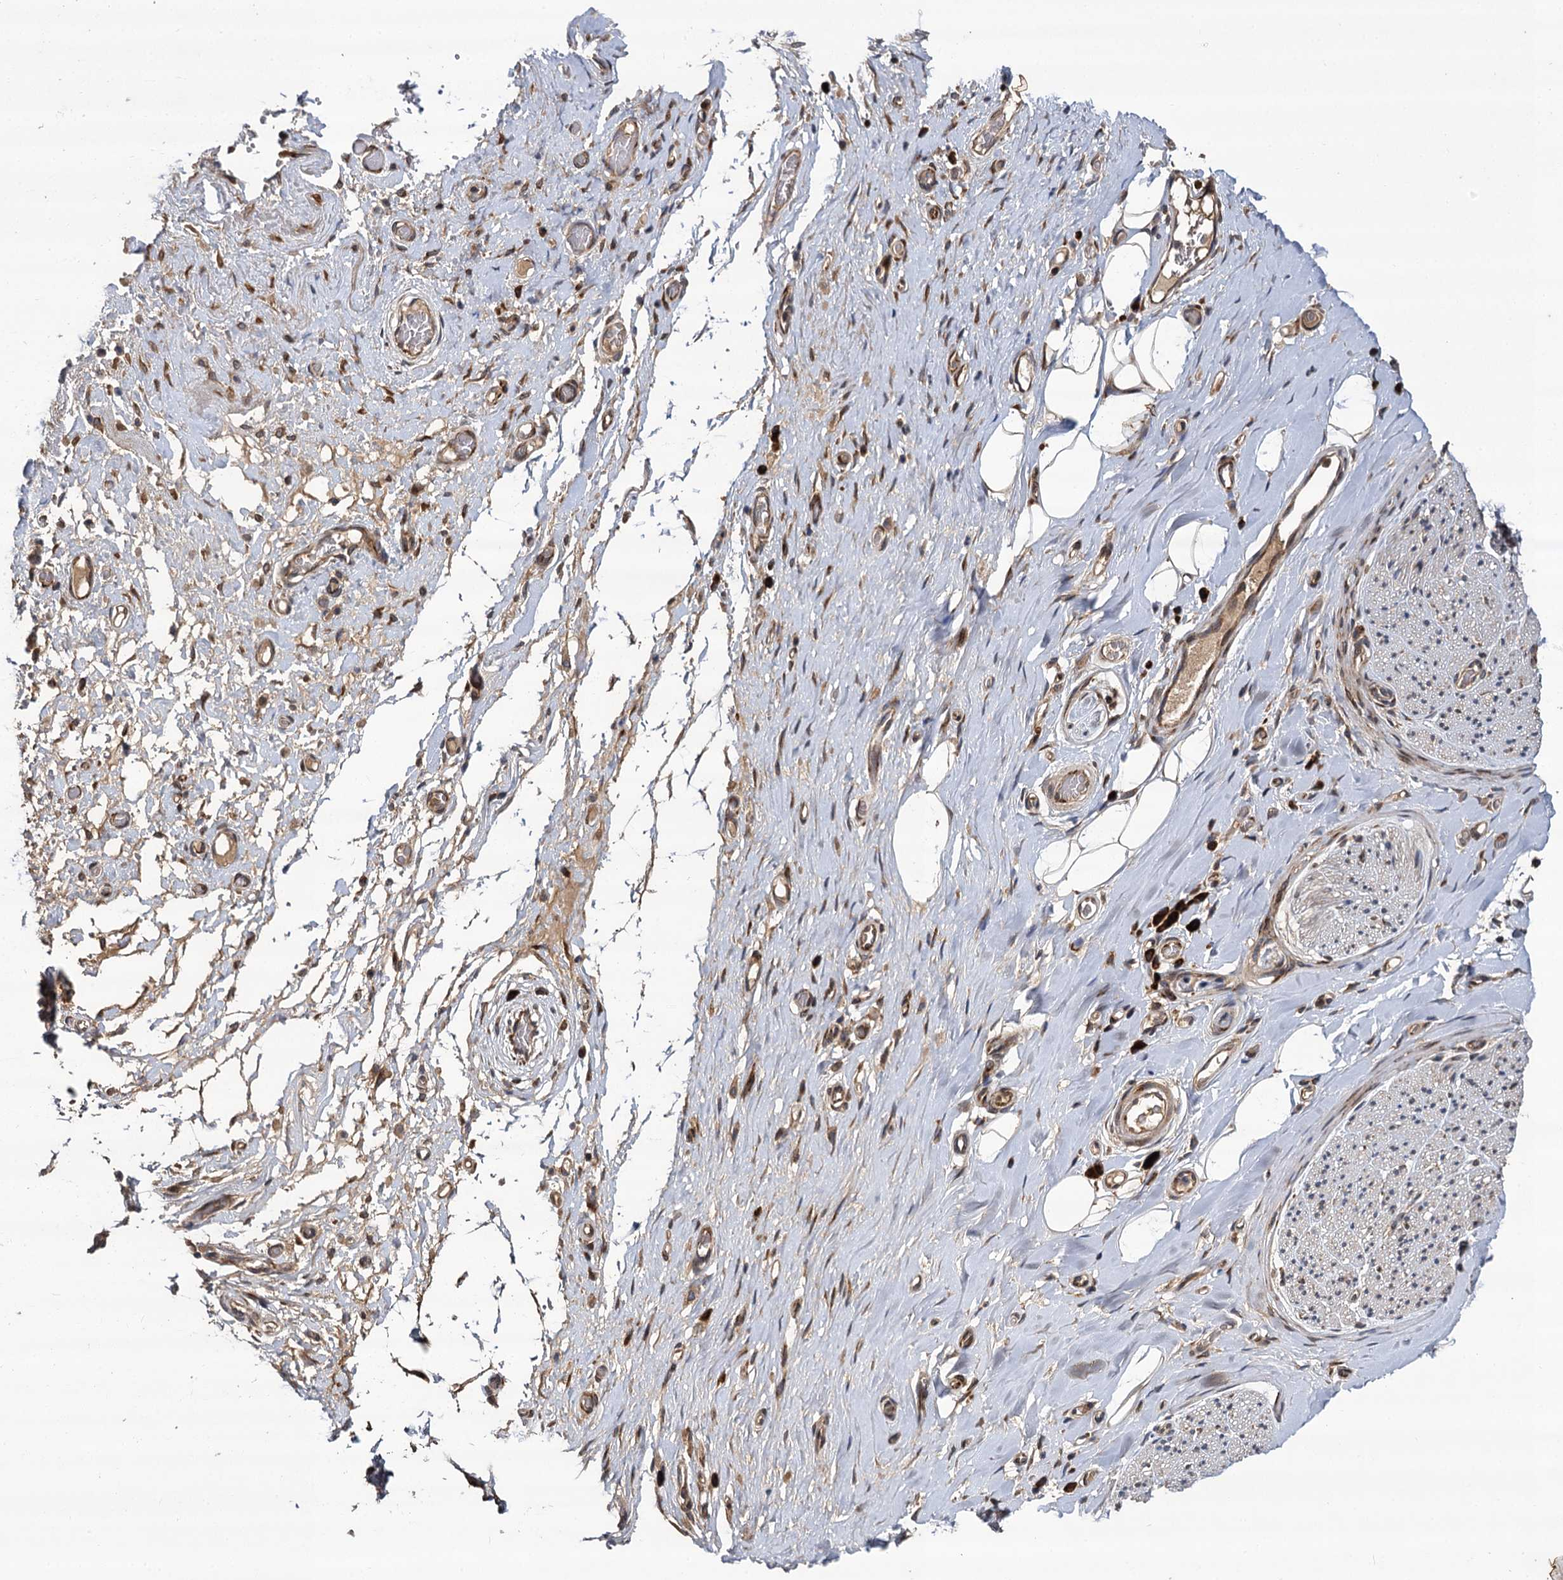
{"staining": {"intensity": "negative", "quantity": "none", "location": "none"}, "tissue": "adipose tissue", "cell_type": "Adipocytes", "image_type": "normal", "snomed": [{"axis": "morphology", "description": "Normal tissue, NOS"}, {"axis": "morphology", "description": "Adenocarcinoma, NOS"}, {"axis": "topography", "description": "Esophagus"}, {"axis": "topography", "description": "Stomach, upper"}, {"axis": "topography", "description": "Peripheral nerve tissue"}], "caption": "IHC histopathology image of unremarkable adipose tissue: human adipose tissue stained with DAB (3,3'-diaminobenzidine) reveals no significant protein positivity in adipocytes. (Brightfield microscopy of DAB immunohistochemistry (IHC) at high magnification).", "gene": "INPPL1", "patient": {"sex": "male", "age": 62}}